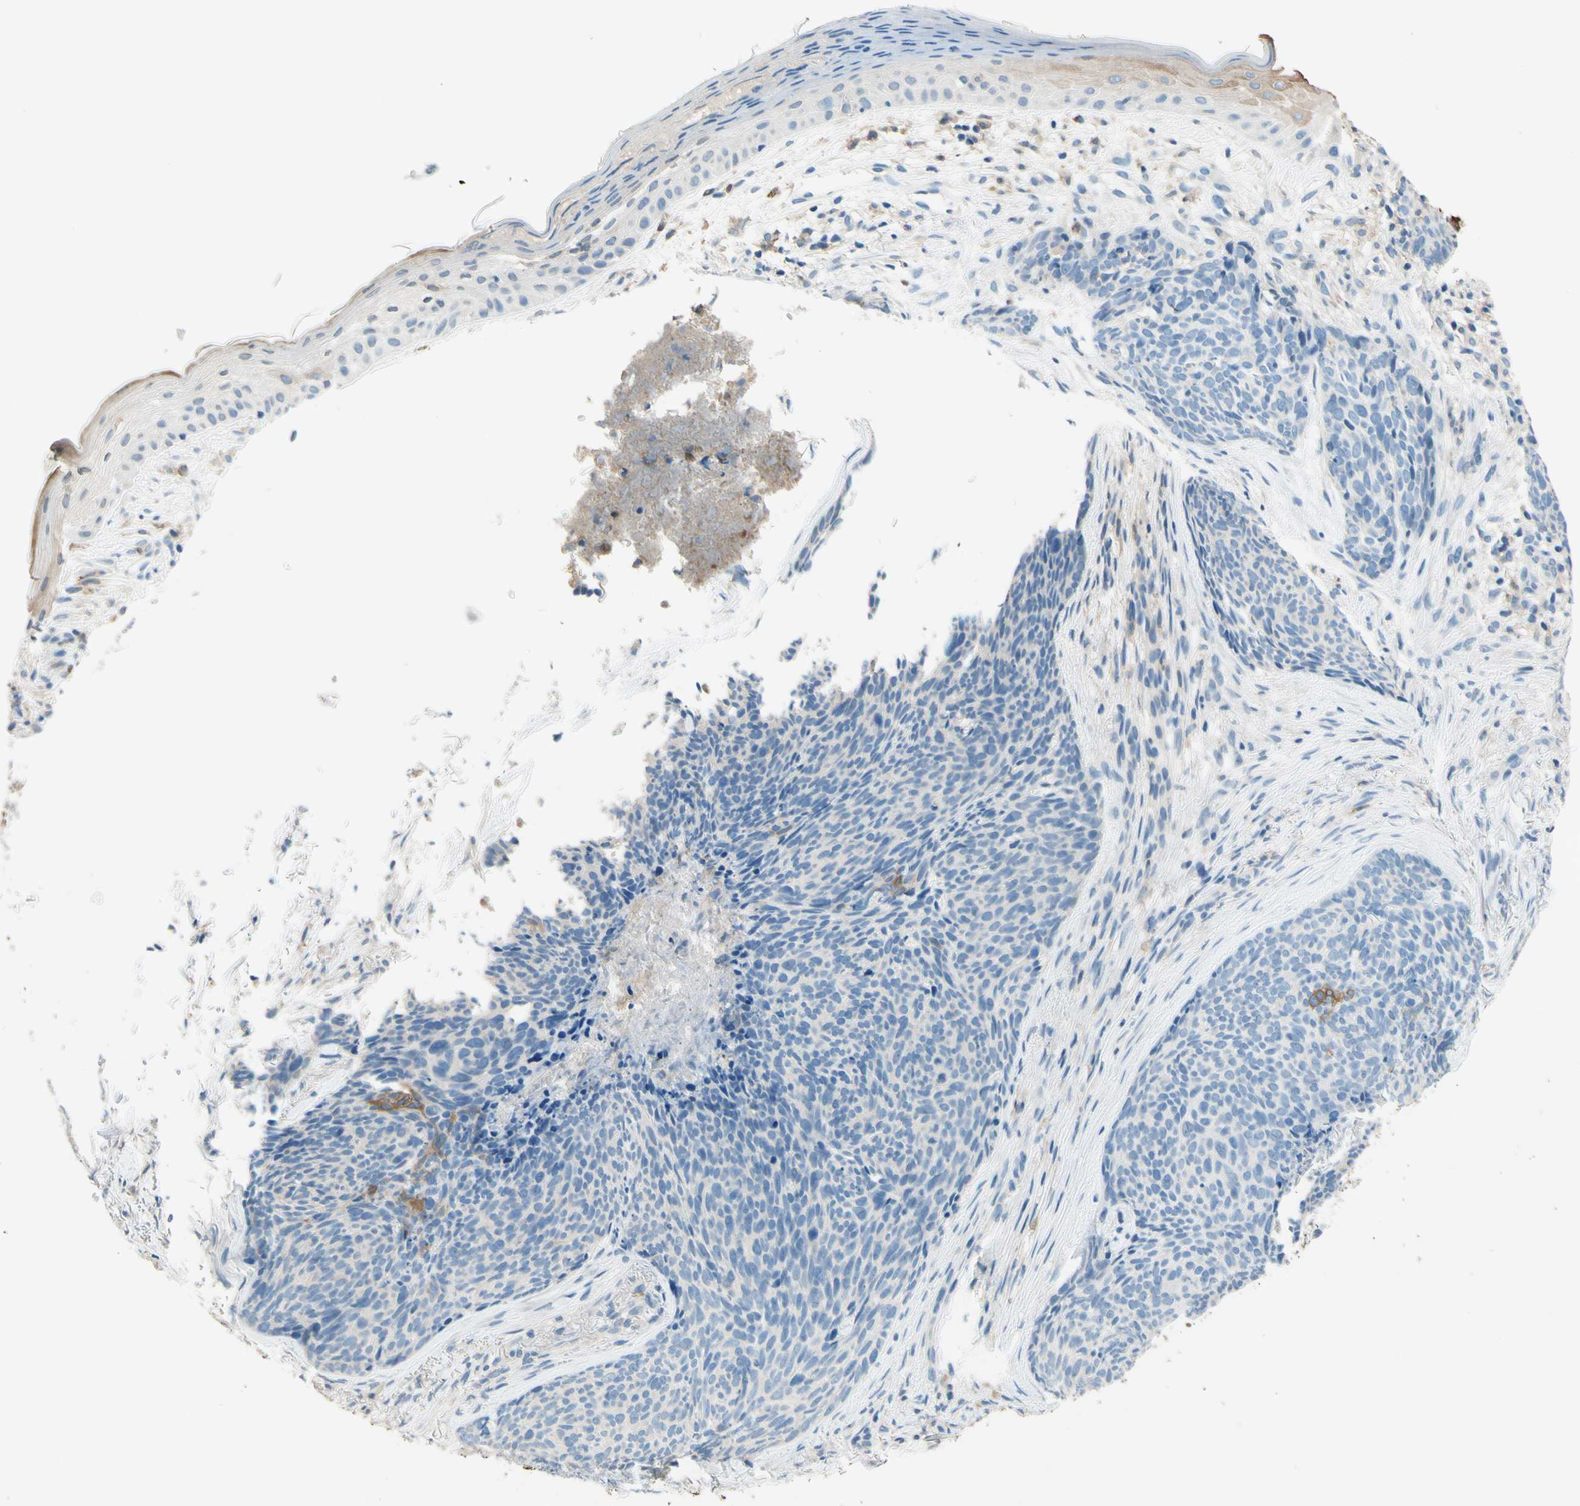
{"staining": {"intensity": "negative", "quantity": "none", "location": "none"}, "tissue": "skin cancer", "cell_type": "Tumor cells", "image_type": "cancer", "snomed": [{"axis": "morphology", "description": "Basal cell carcinoma"}, {"axis": "topography", "description": "Skin"}], "caption": "Tumor cells show no significant expression in basal cell carcinoma (skin).", "gene": "SIGLEC9", "patient": {"sex": "female", "age": 70}}